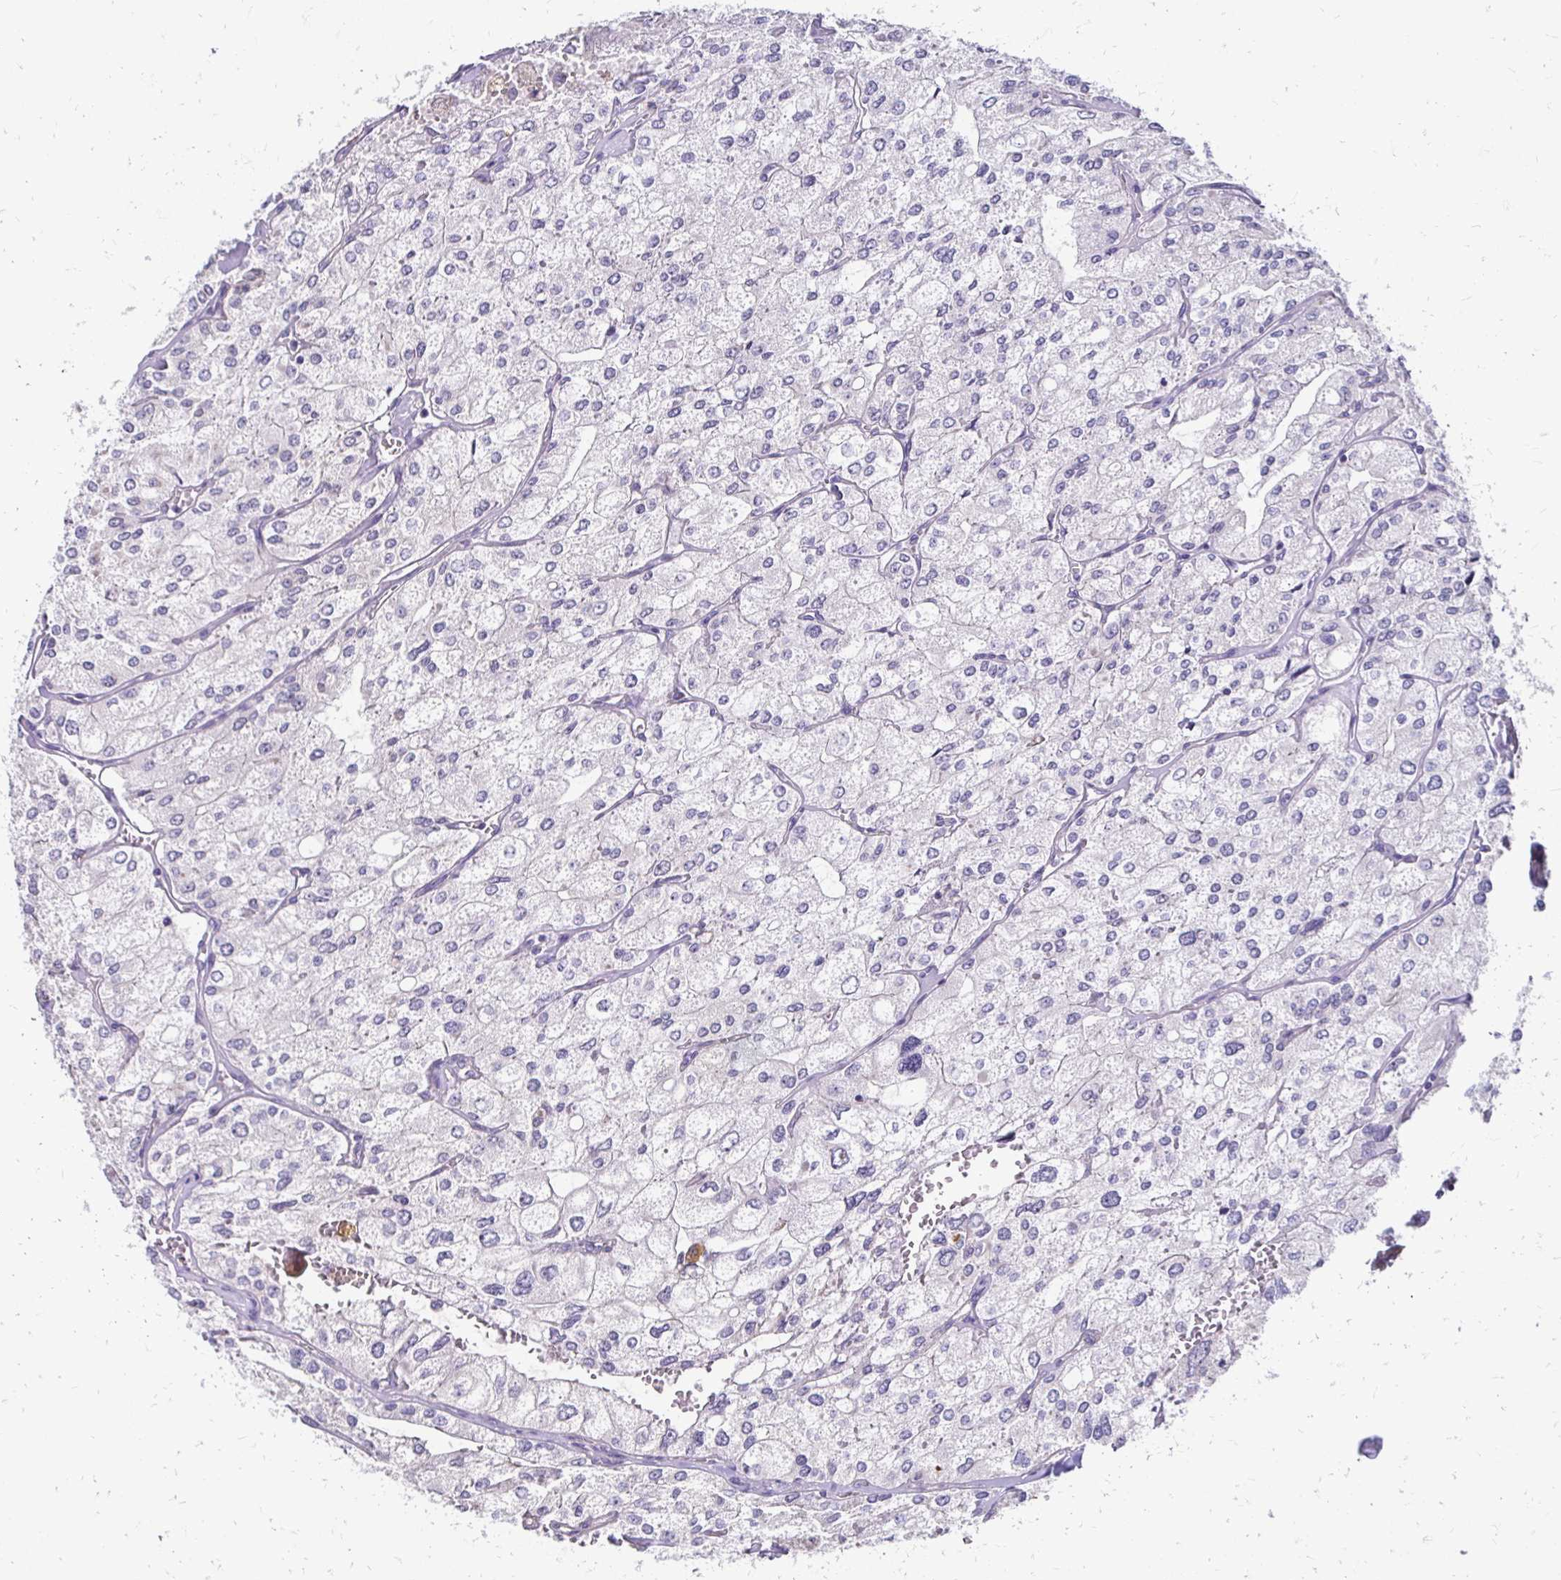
{"staining": {"intensity": "negative", "quantity": "none", "location": "none"}, "tissue": "renal cancer", "cell_type": "Tumor cells", "image_type": "cancer", "snomed": [{"axis": "morphology", "description": "Adenocarcinoma, NOS"}, {"axis": "topography", "description": "Kidney"}], "caption": "Immunohistochemistry (IHC) histopathology image of human renal cancer stained for a protein (brown), which displays no expression in tumor cells.", "gene": "AKAP6", "patient": {"sex": "female", "age": 70}}